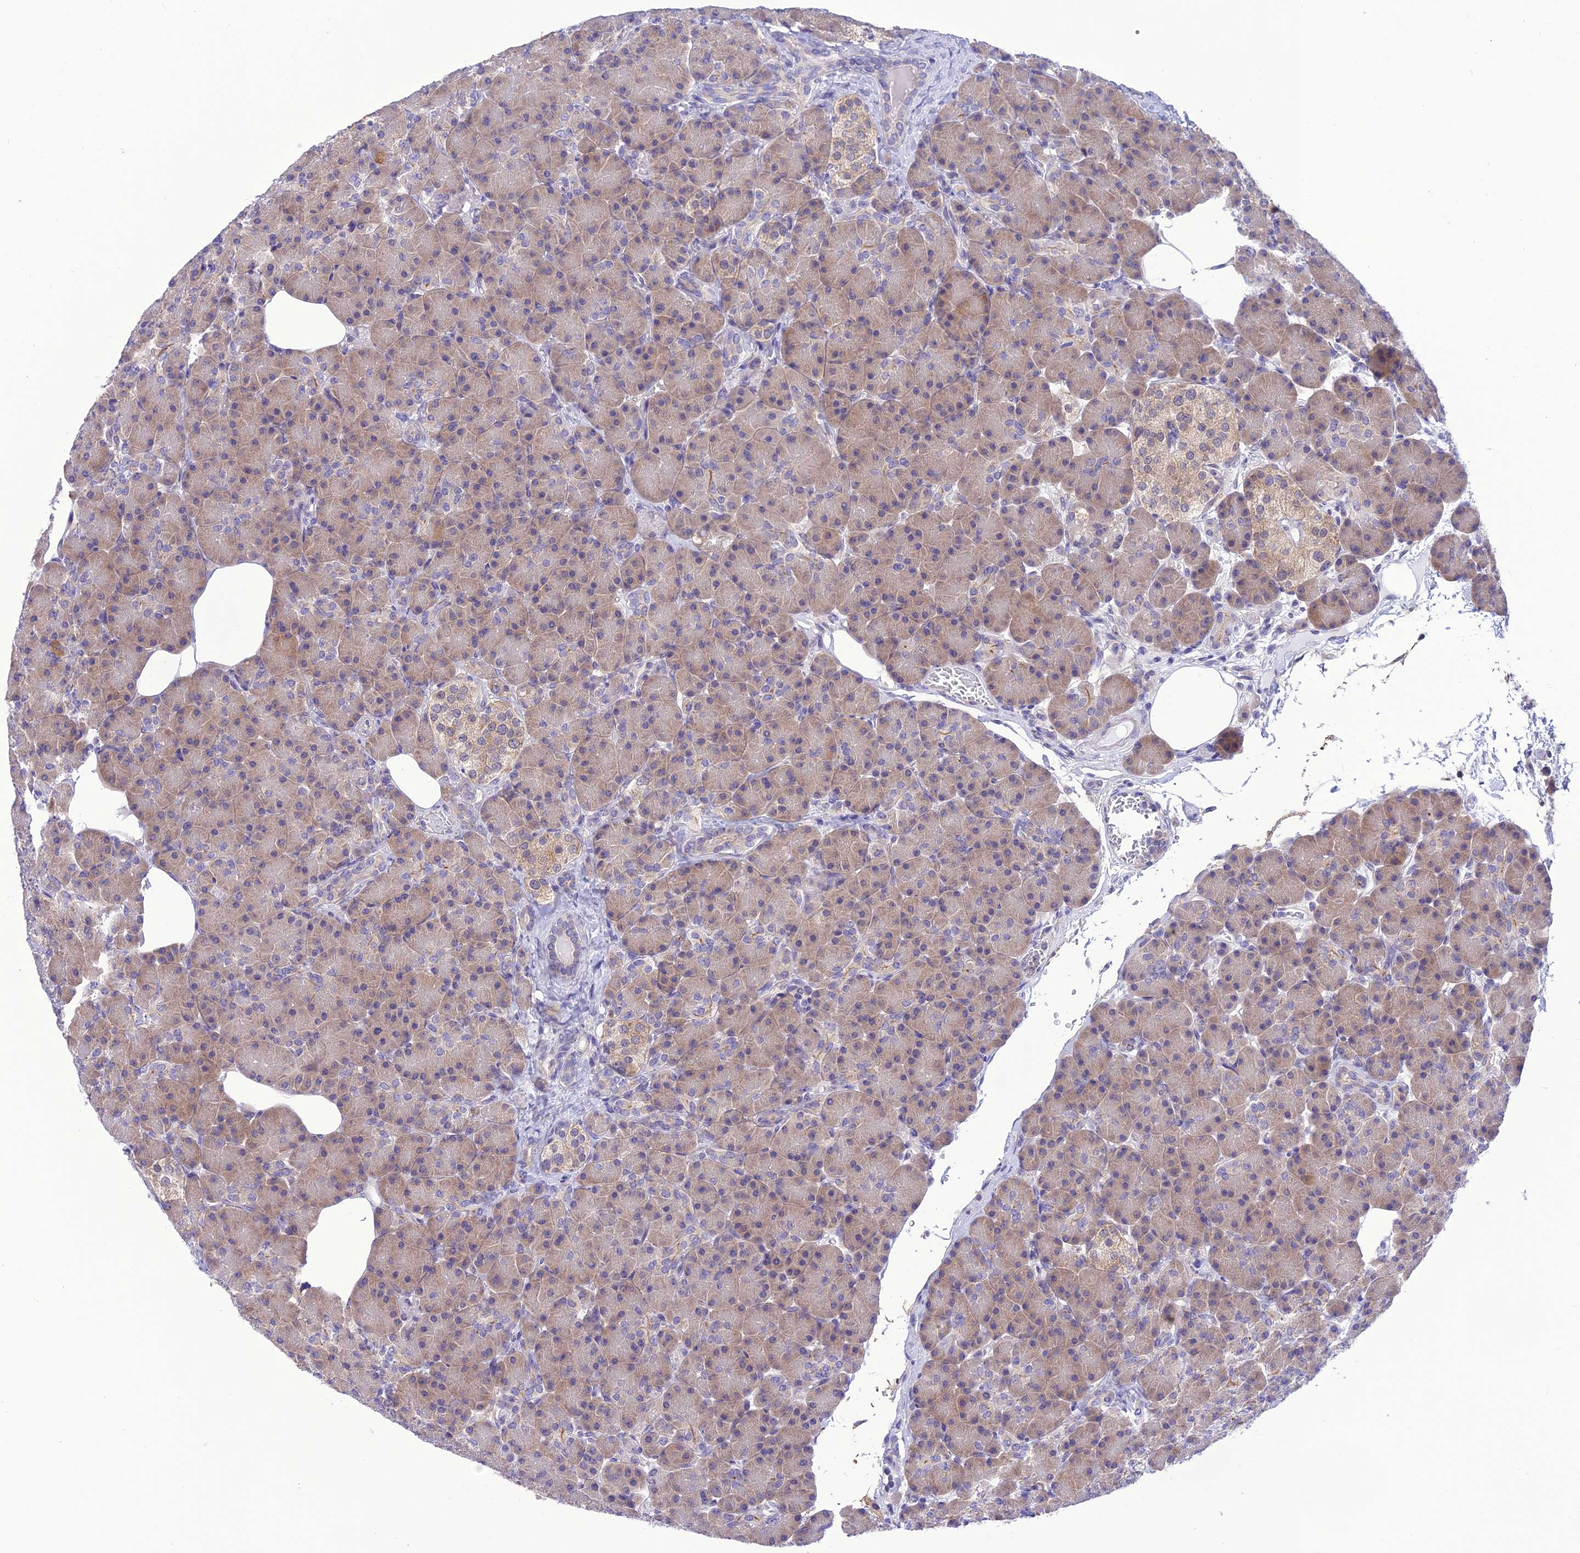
{"staining": {"intensity": "strong", "quantity": "<25%", "location": "cytoplasmic/membranous"}, "tissue": "pancreas", "cell_type": "Exocrine glandular cells", "image_type": "normal", "snomed": [{"axis": "morphology", "description": "Normal tissue, NOS"}, {"axis": "topography", "description": "Pancreas"}], "caption": "The photomicrograph displays staining of benign pancreas, revealing strong cytoplasmic/membranous protein positivity (brown color) within exocrine glandular cells.", "gene": "RNF126", "patient": {"sex": "female", "age": 43}}